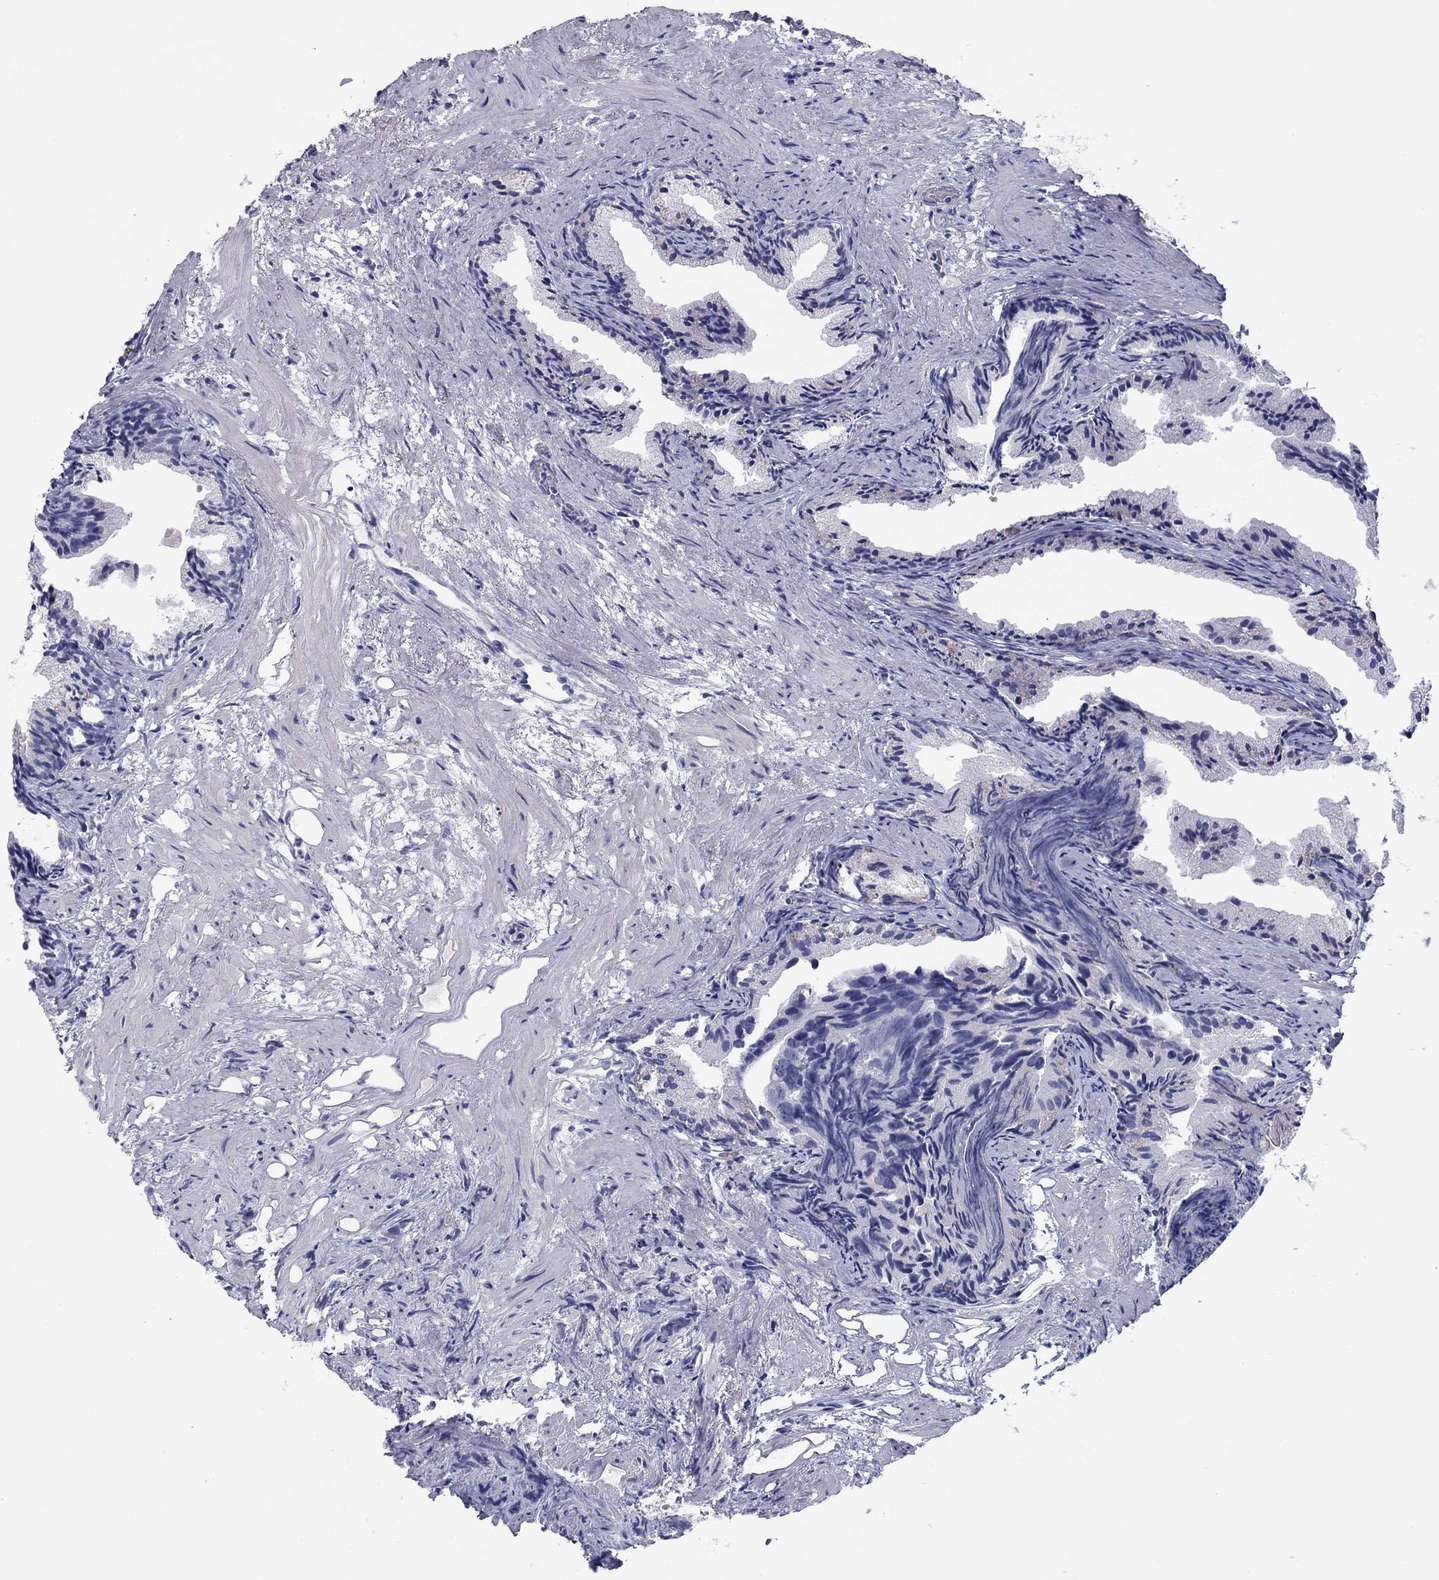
{"staining": {"intensity": "negative", "quantity": "none", "location": "none"}, "tissue": "prostate cancer", "cell_type": "Tumor cells", "image_type": "cancer", "snomed": [{"axis": "morphology", "description": "Adenocarcinoma, High grade"}, {"axis": "topography", "description": "Prostate"}], "caption": "Immunohistochemistry (IHC) micrograph of neoplastic tissue: prostate cancer (high-grade adenocarcinoma) stained with DAB (3,3'-diaminobenzidine) demonstrates no significant protein expression in tumor cells.", "gene": "TCFL5", "patient": {"sex": "male", "age": 90}}